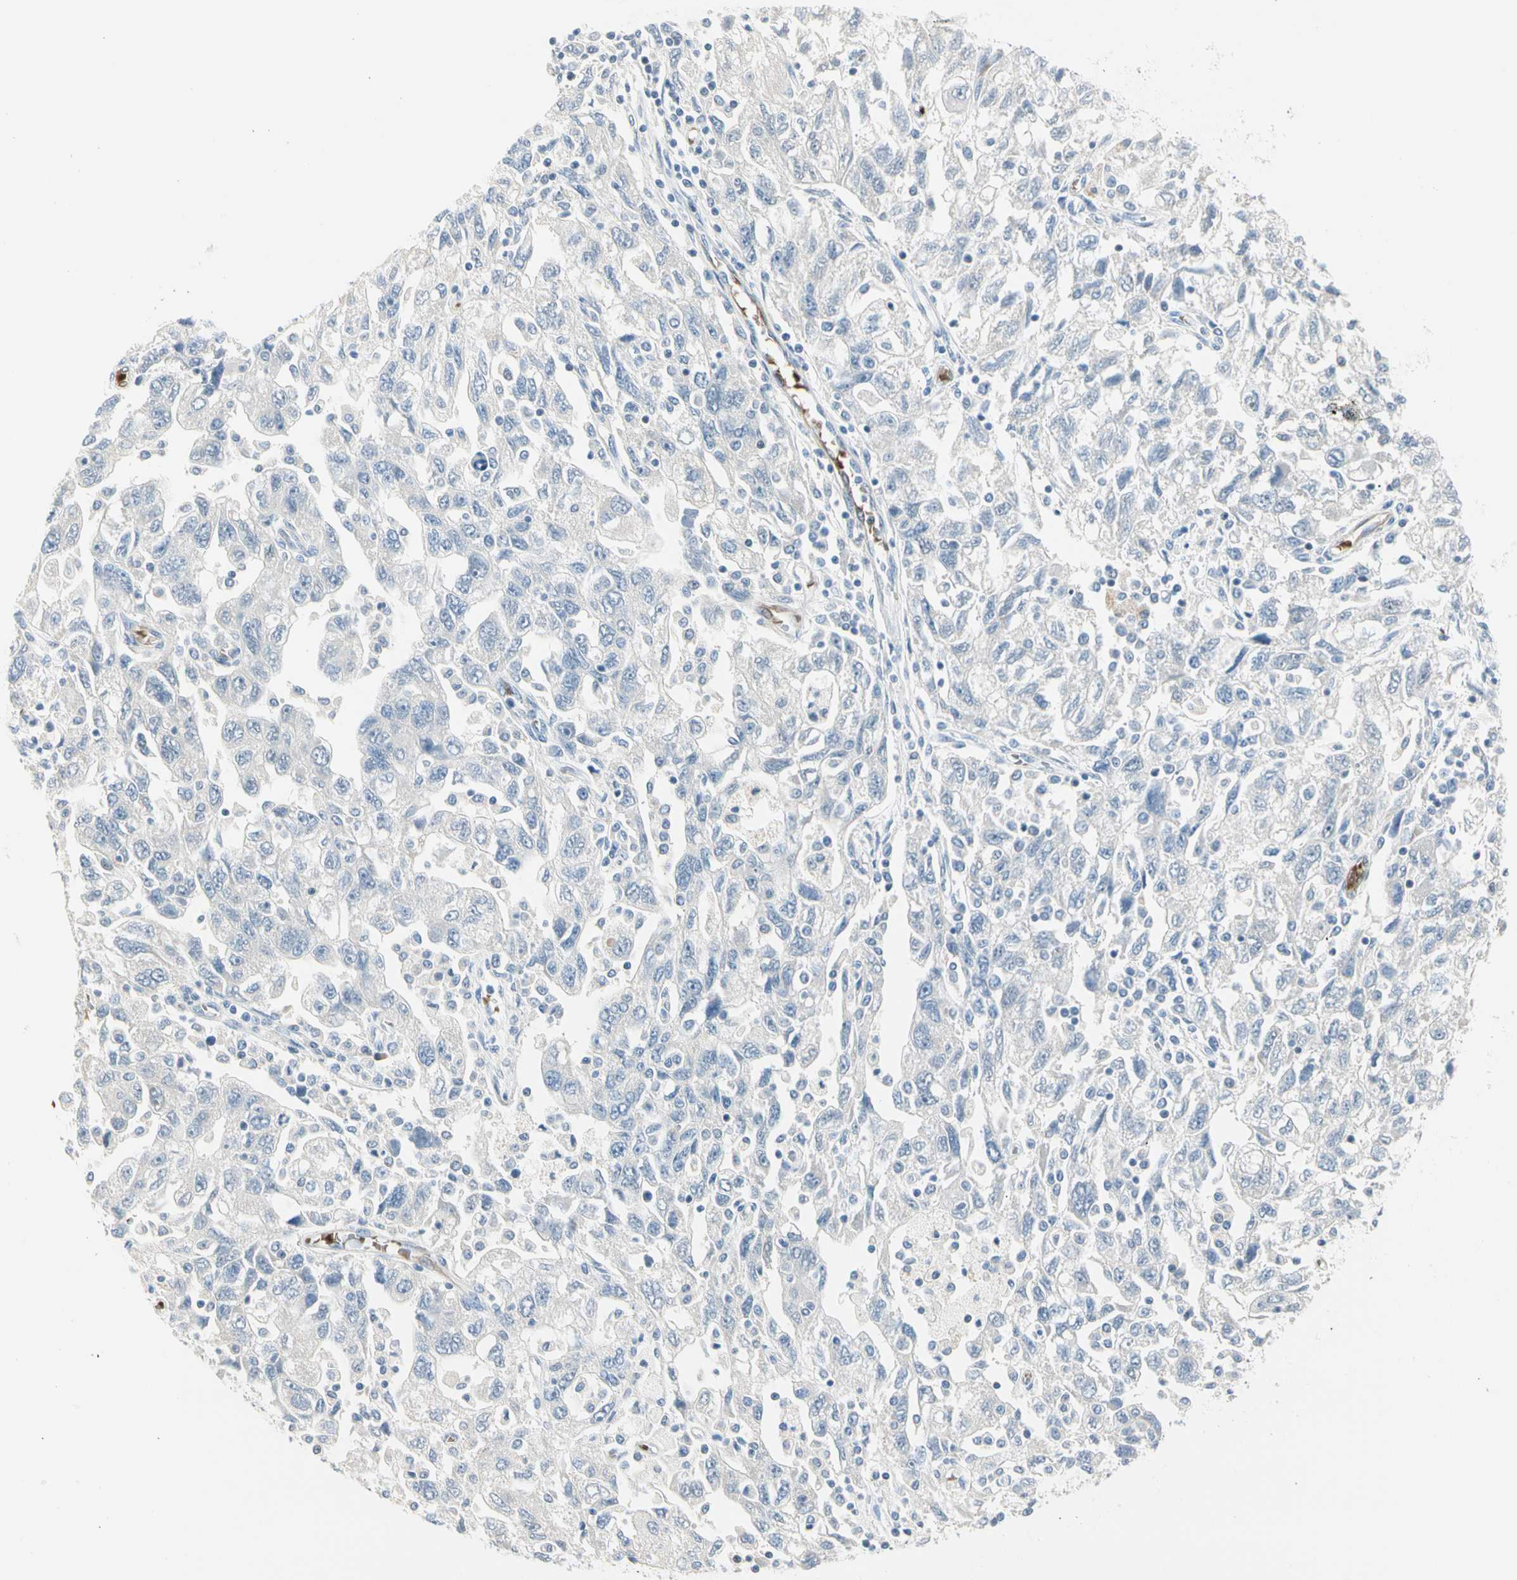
{"staining": {"intensity": "negative", "quantity": "none", "location": "none"}, "tissue": "ovarian cancer", "cell_type": "Tumor cells", "image_type": "cancer", "snomed": [{"axis": "morphology", "description": "Carcinoma, NOS"}, {"axis": "morphology", "description": "Cystadenocarcinoma, serous, NOS"}, {"axis": "topography", "description": "Ovary"}], "caption": "A histopathology image of human ovarian cancer is negative for staining in tumor cells.", "gene": "CA1", "patient": {"sex": "female", "age": 69}}